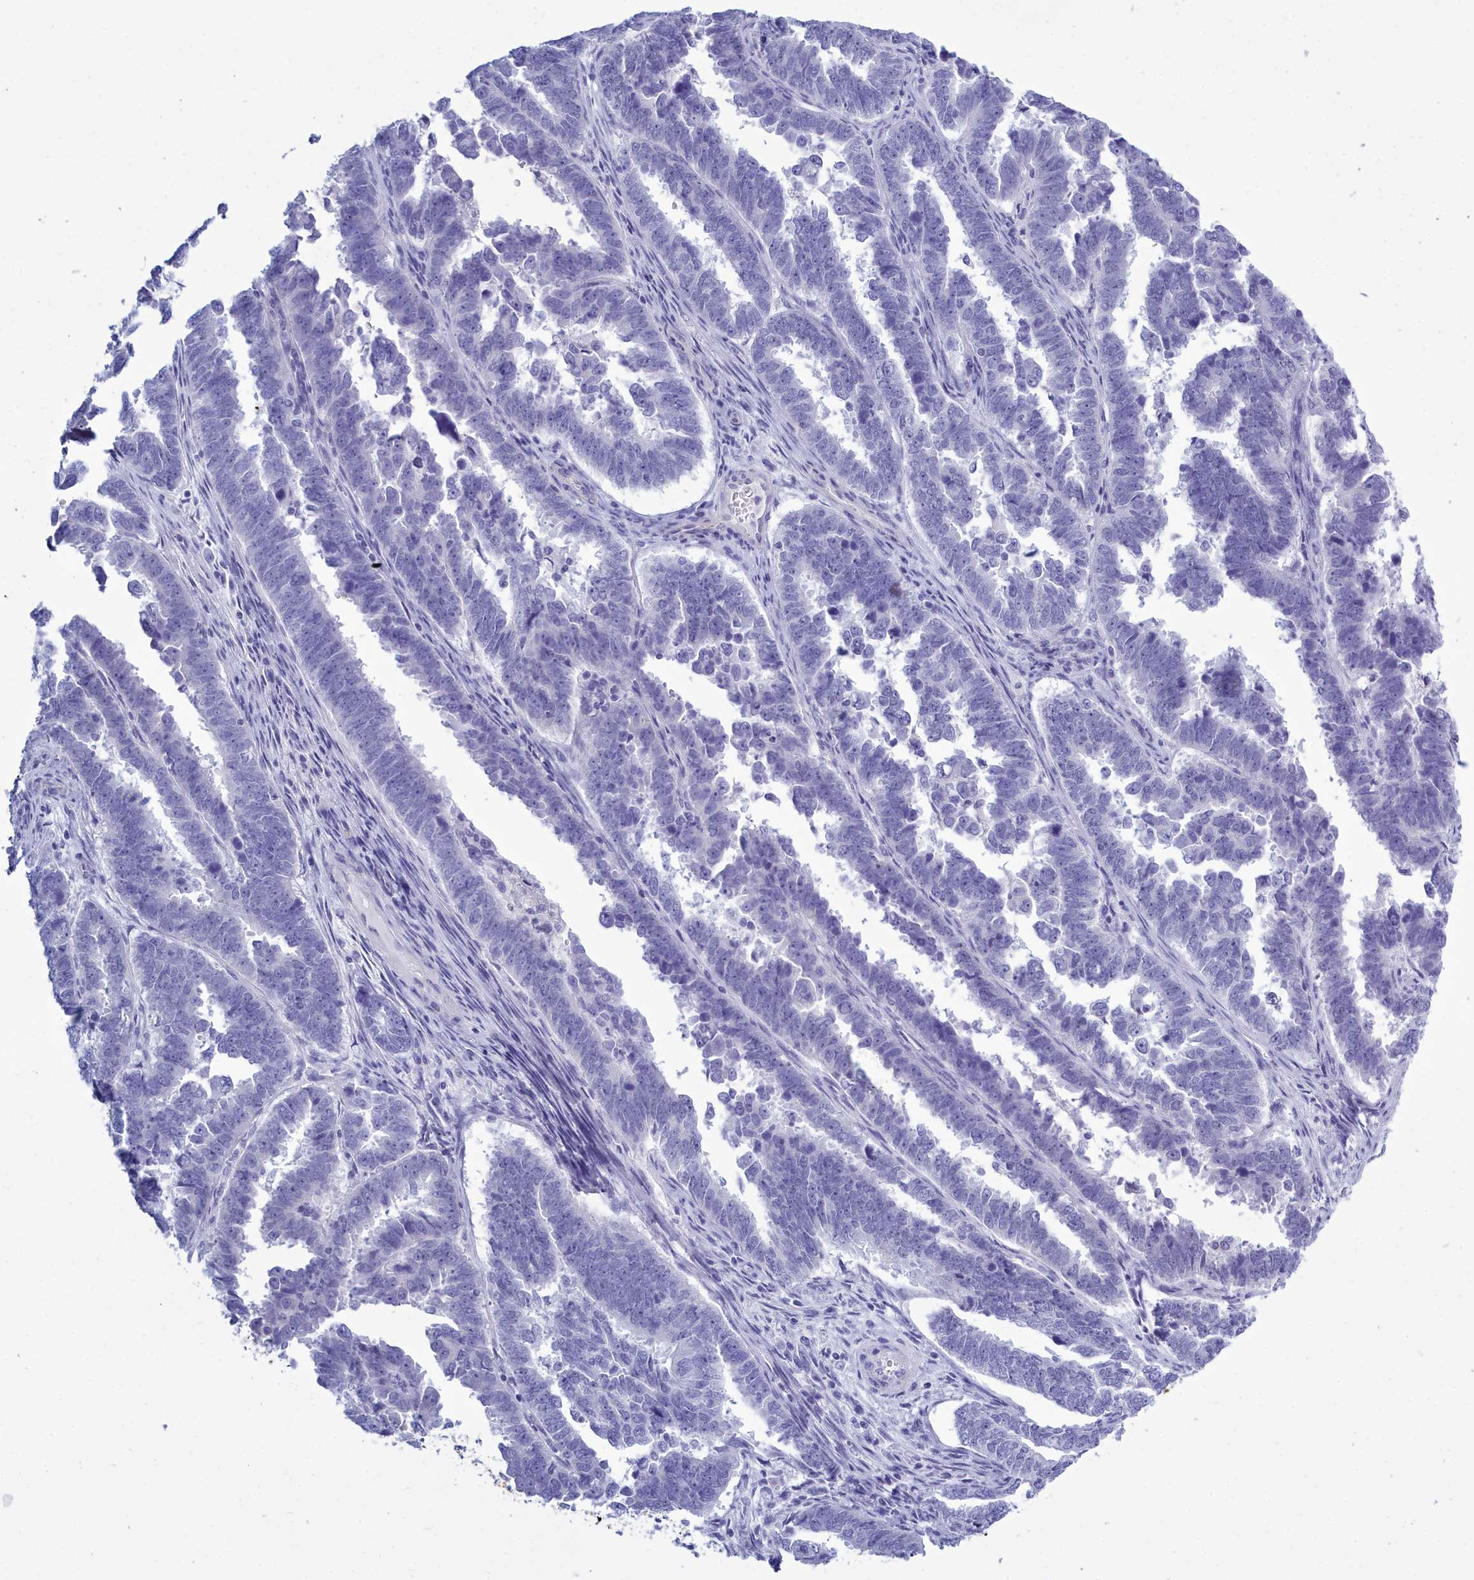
{"staining": {"intensity": "negative", "quantity": "none", "location": "none"}, "tissue": "endometrial cancer", "cell_type": "Tumor cells", "image_type": "cancer", "snomed": [{"axis": "morphology", "description": "Adenocarcinoma, NOS"}, {"axis": "topography", "description": "Endometrium"}], "caption": "Immunohistochemical staining of human endometrial adenocarcinoma shows no significant expression in tumor cells. (DAB immunohistochemistry with hematoxylin counter stain).", "gene": "TMEM97", "patient": {"sex": "female", "age": 75}}